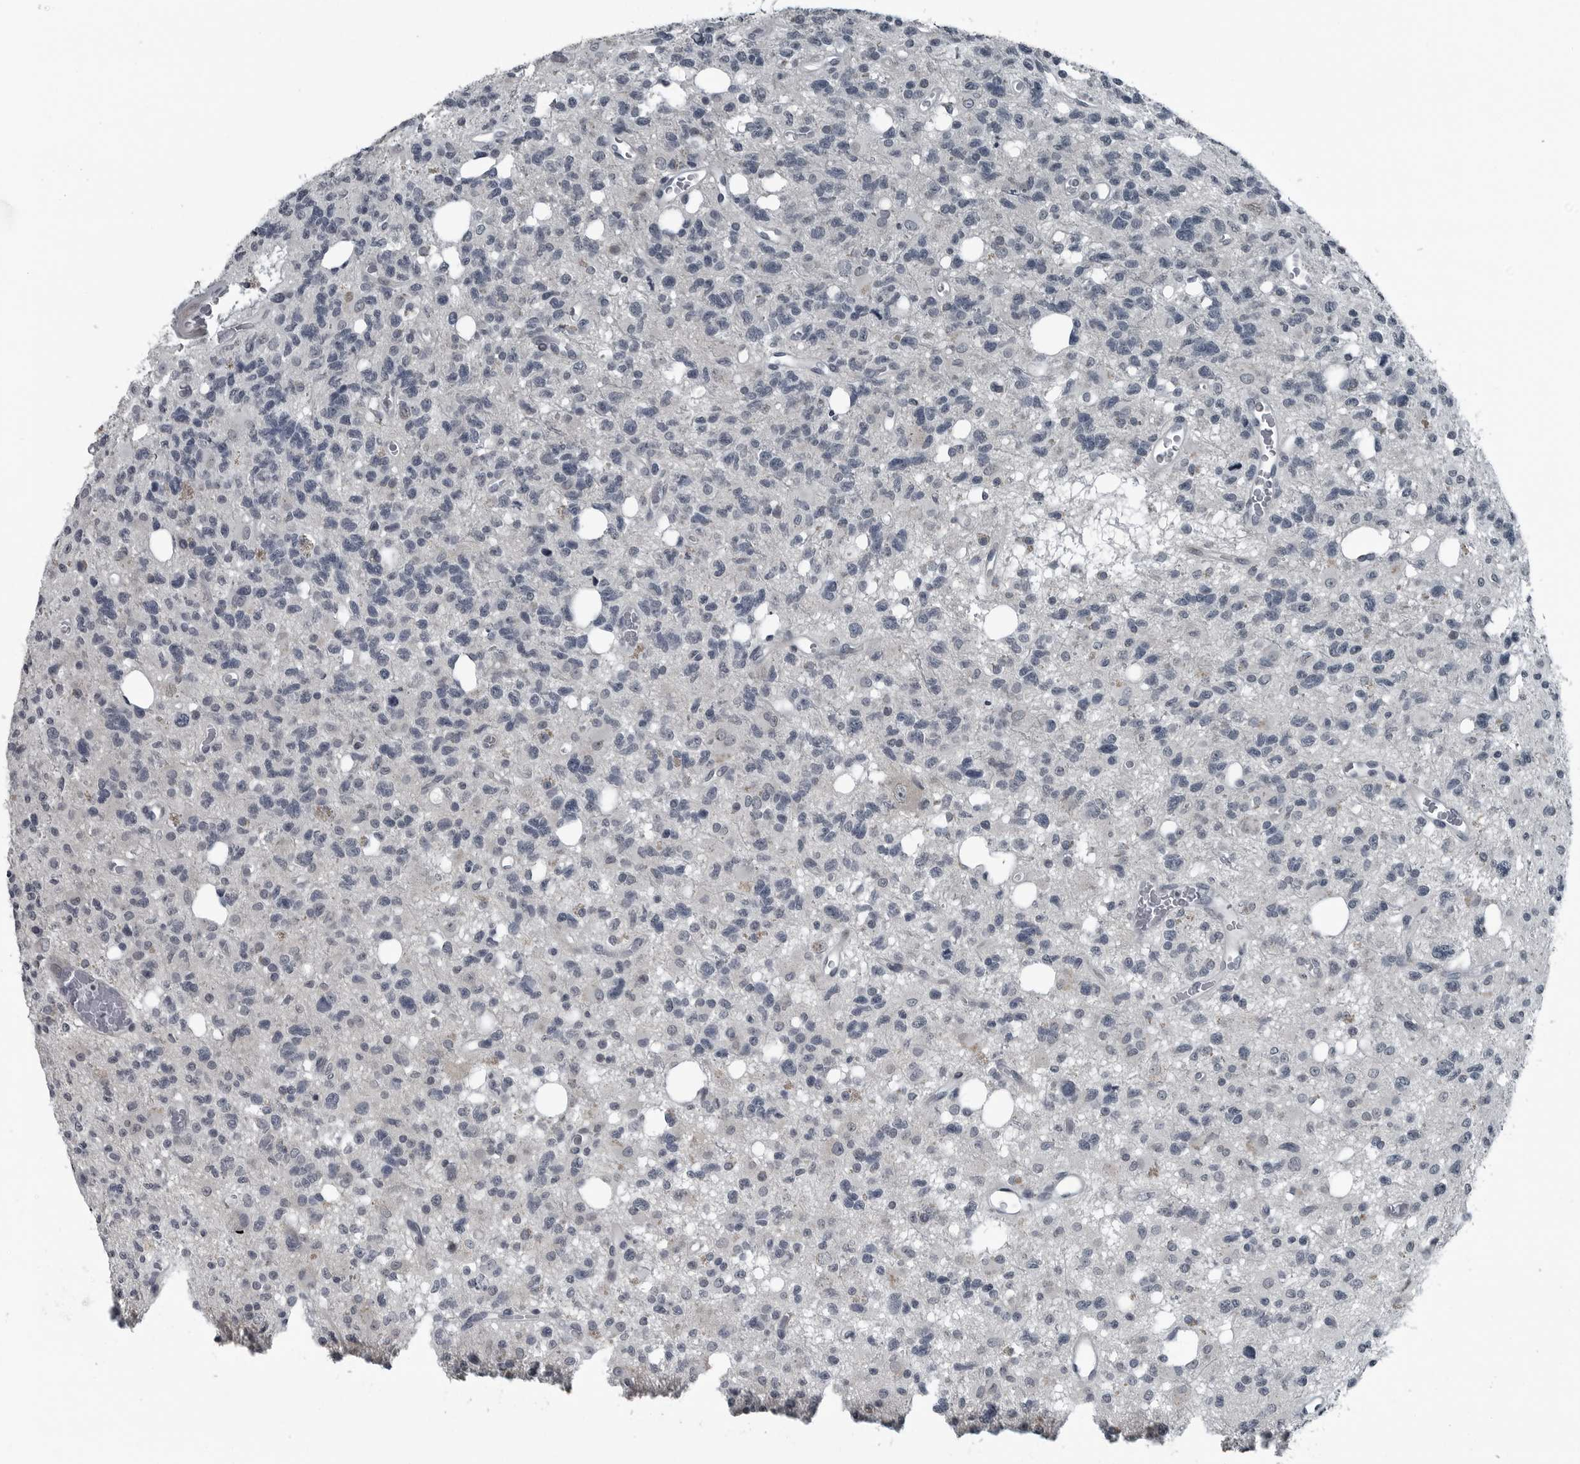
{"staining": {"intensity": "negative", "quantity": "none", "location": "none"}, "tissue": "glioma", "cell_type": "Tumor cells", "image_type": "cancer", "snomed": [{"axis": "morphology", "description": "Glioma, malignant, High grade"}, {"axis": "topography", "description": "Brain"}], "caption": "This is an immunohistochemistry histopathology image of malignant high-grade glioma. There is no expression in tumor cells.", "gene": "DNAAF11", "patient": {"sex": "female", "age": 62}}